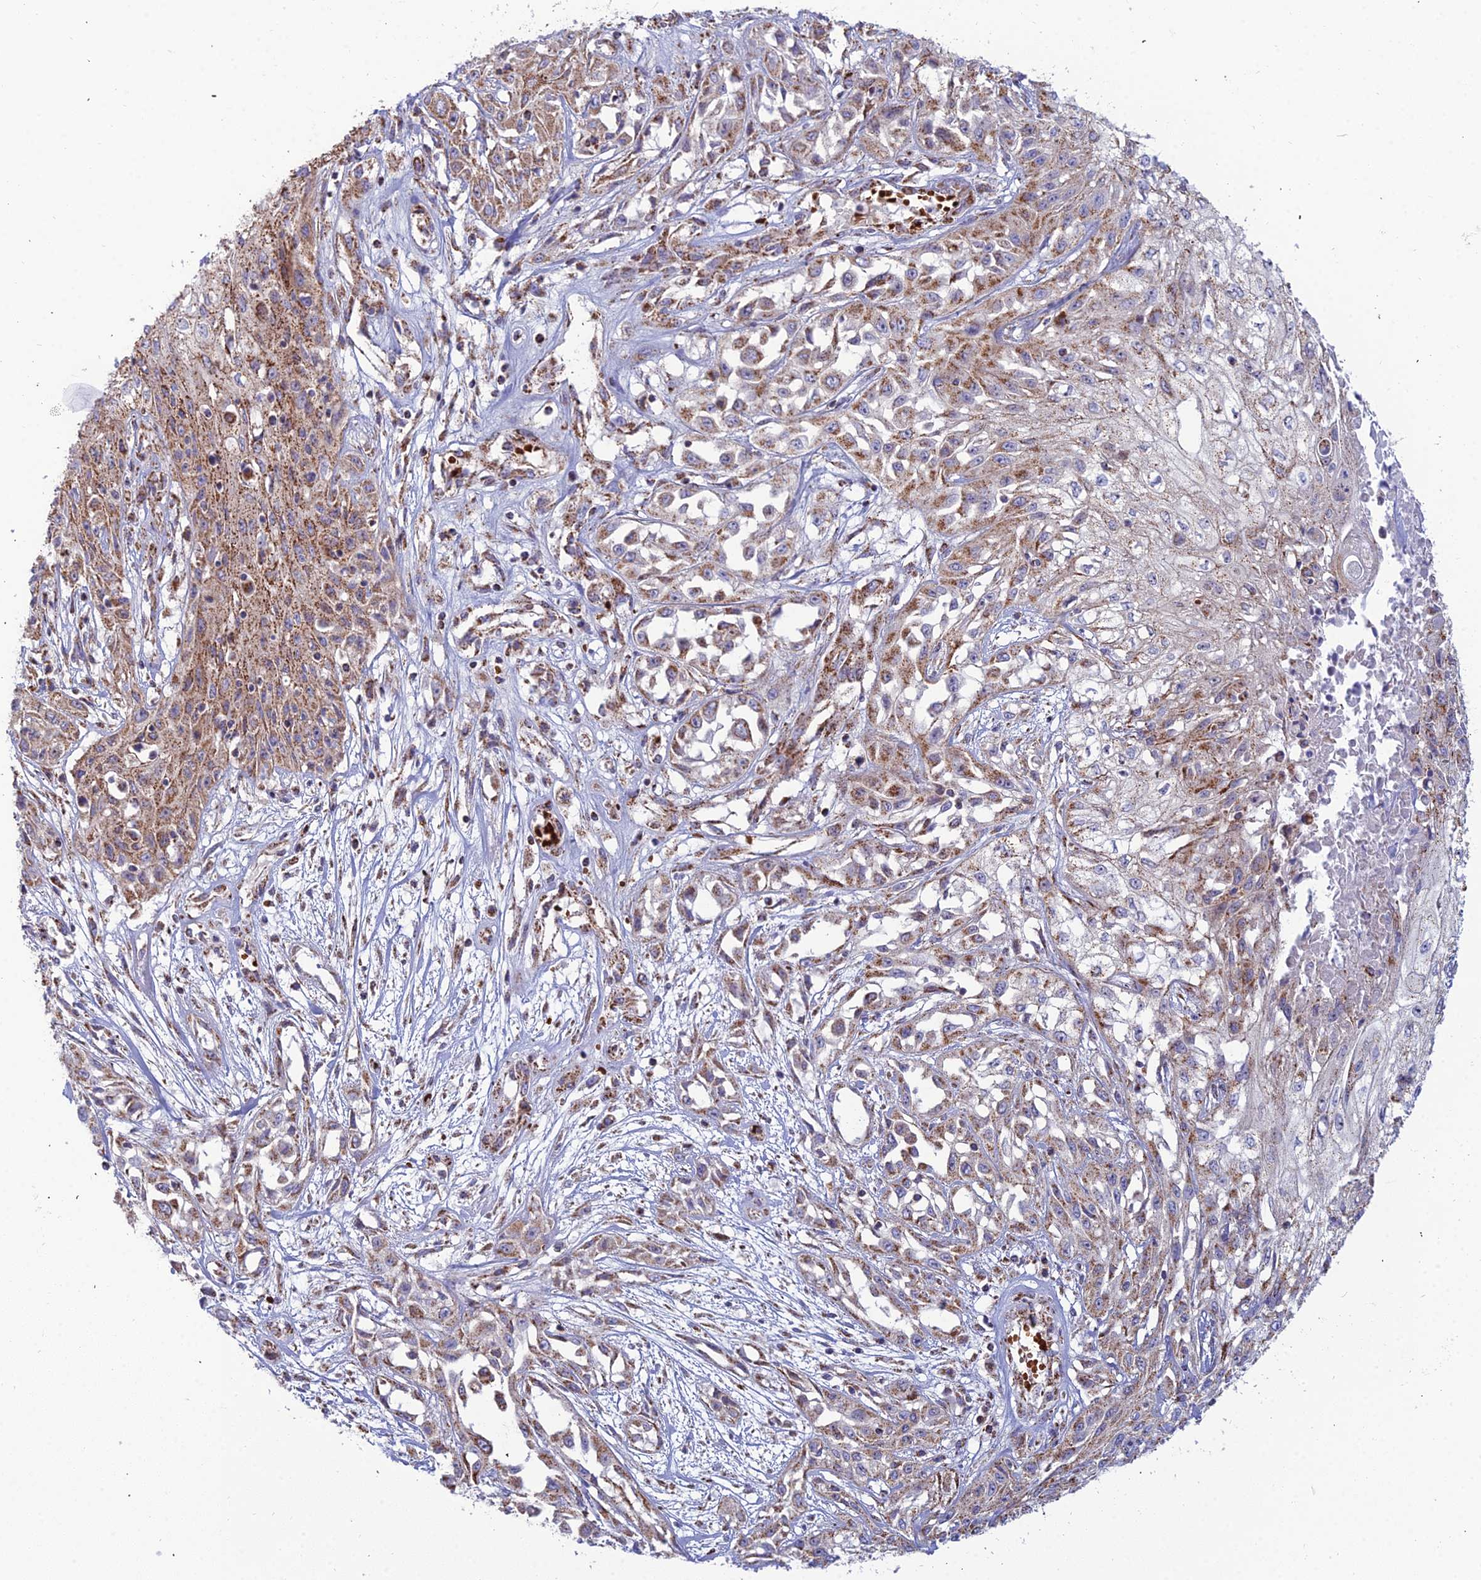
{"staining": {"intensity": "moderate", "quantity": ">75%", "location": "cytoplasmic/membranous"}, "tissue": "skin cancer", "cell_type": "Tumor cells", "image_type": "cancer", "snomed": [{"axis": "morphology", "description": "Squamous cell carcinoma, NOS"}, {"axis": "morphology", "description": "Squamous cell carcinoma, metastatic, NOS"}, {"axis": "topography", "description": "Skin"}, {"axis": "topography", "description": "Lymph node"}], "caption": "An image showing moderate cytoplasmic/membranous positivity in approximately >75% of tumor cells in skin metastatic squamous cell carcinoma, as visualized by brown immunohistochemical staining.", "gene": "SLC35F4", "patient": {"sex": "male", "age": 75}}